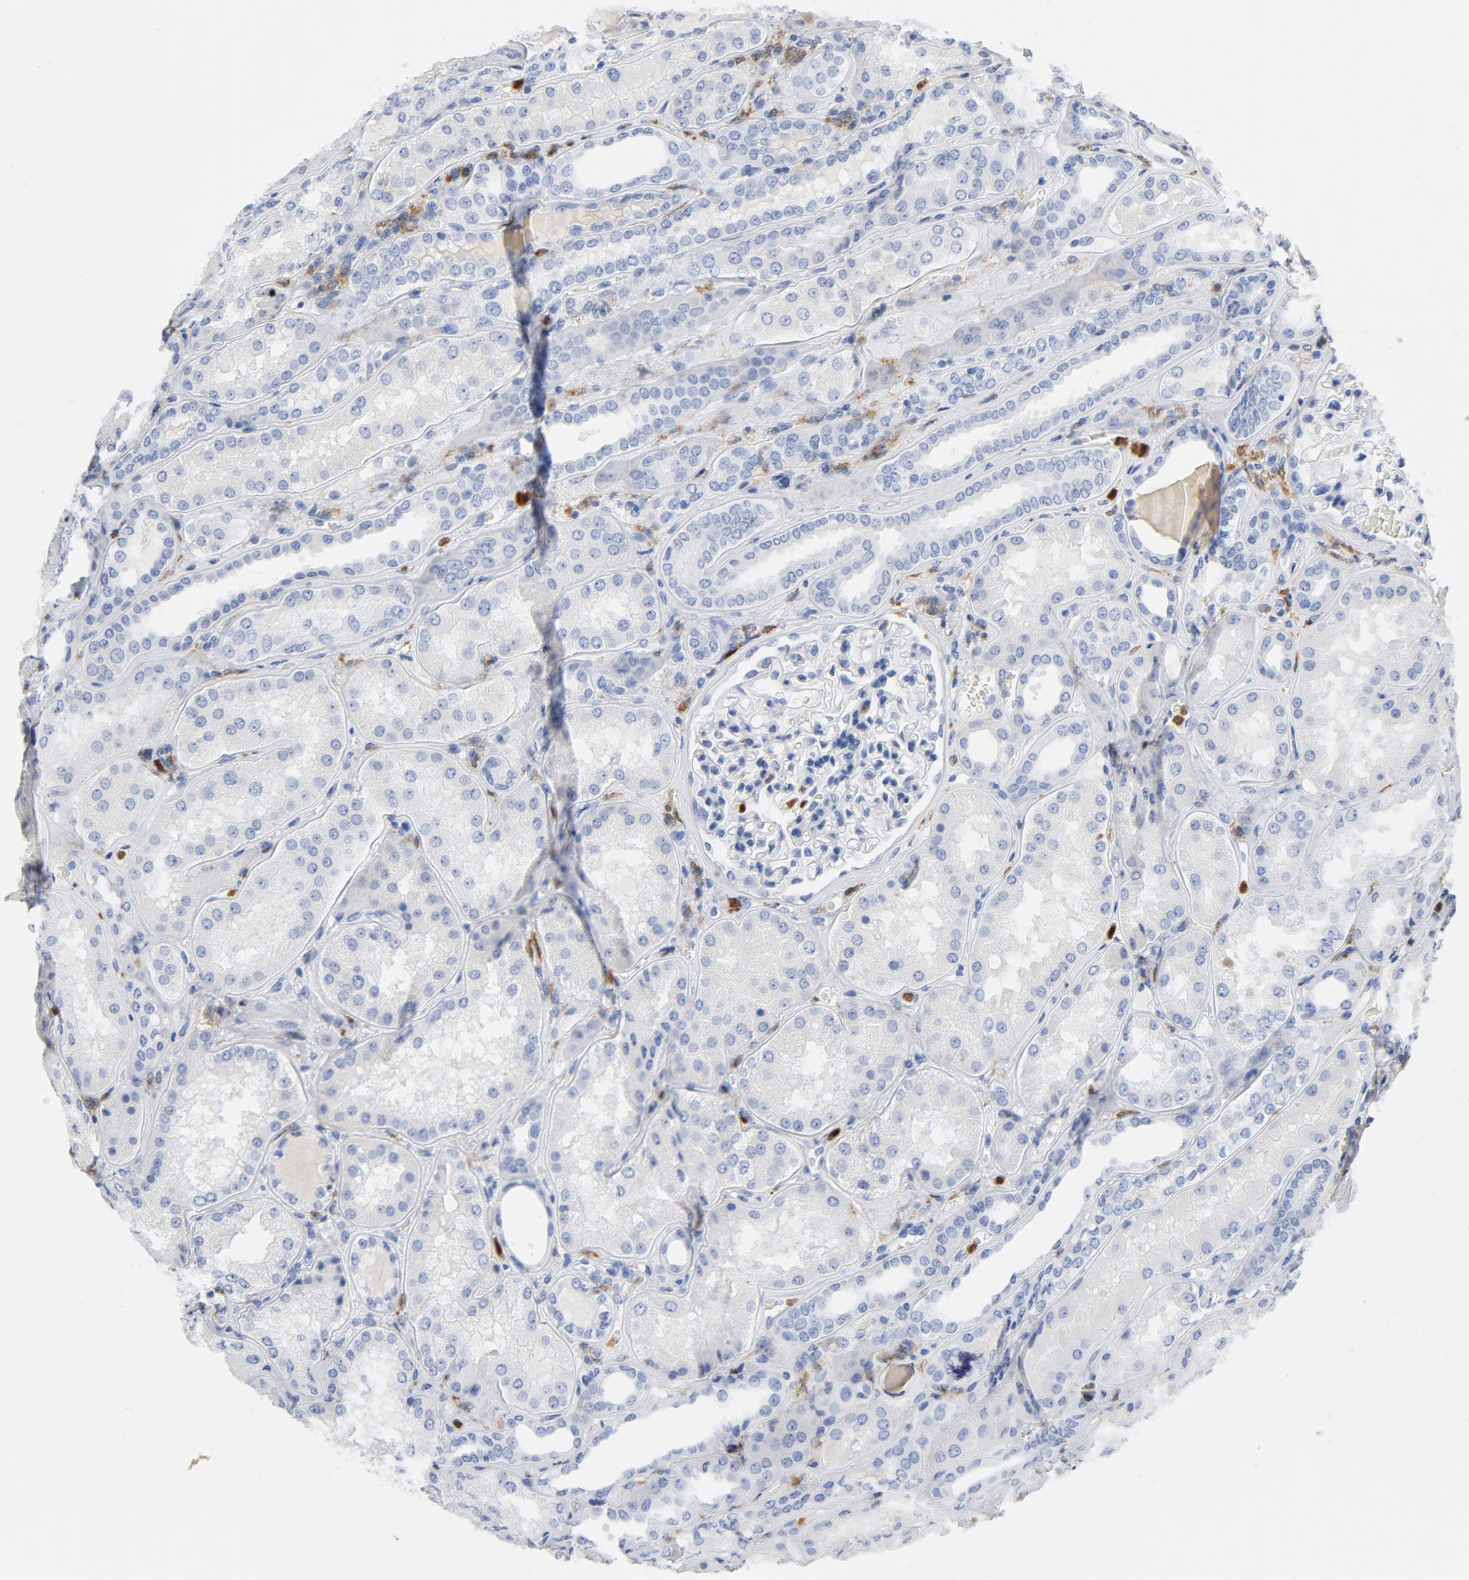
{"staining": {"intensity": "negative", "quantity": "none", "location": "none"}, "tissue": "kidney", "cell_type": "Cells in glomeruli", "image_type": "normal", "snomed": [{"axis": "morphology", "description": "Normal tissue, NOS"}, {"axis": "topography", "description": "Kidney"}], "caption": "High magnification brightfield microscopy of benign kidney stained with DAB (3,3'-diaminobenzidine) (brown) and counterstained with hematoxylin (blue): cells in glomeruli show no significant staining. (Brightfield microscopy of DAB IHC at high magnification).", "gene": "NCF1", "patient": {"sex": "female", "age": 56}}